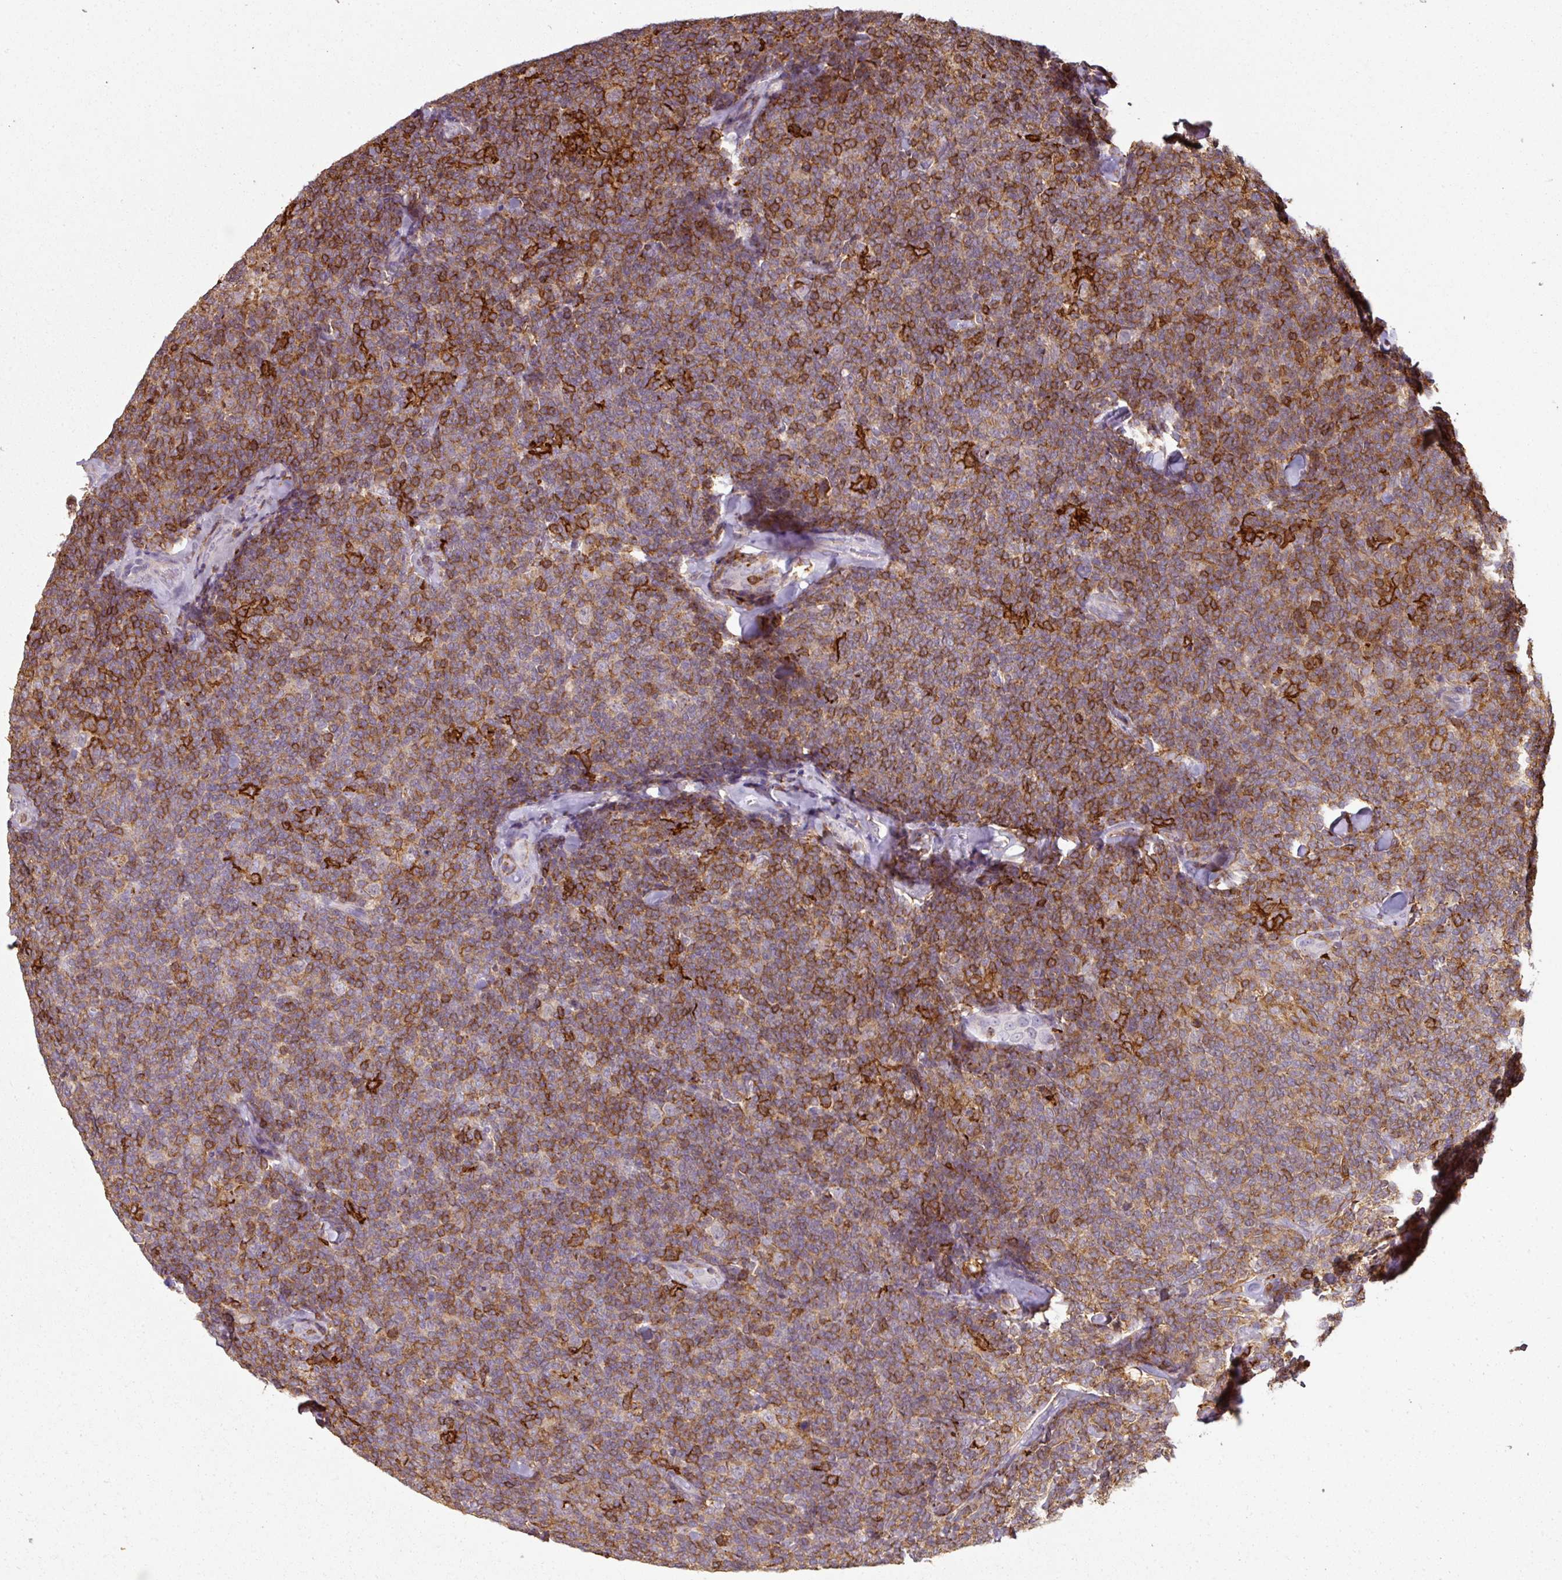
{"staining": {"intensity": "strong", "quantity": "25%-75%", "location": "cytoplasmic/membranous"}, "tissue": "lymphoma", "cell_type": "Tumor cells", "image_type": "cancer", "snomed": [{"axis": "morphology", "description": "Malignant lymphoma, non-Hodgkin's type, Low grade"}, {"axis": "topography", "description": "Lymph node"}], "caption": "High-magnification brightfield microscopy of malignant lymphoma, non-Hodgkin's type (low-grade) stained with DAB (brown) and counterstained with hematoxylin (blue). tumor cells exhibit strong cytoplasmic/membranous staining is appreciated in about25%-75% of cells. The protein of interest is shown in brown color, while the nuclei are stained blue.", "gene": "OLFML2B", "patient": {"sex": "female", "age": 56}}